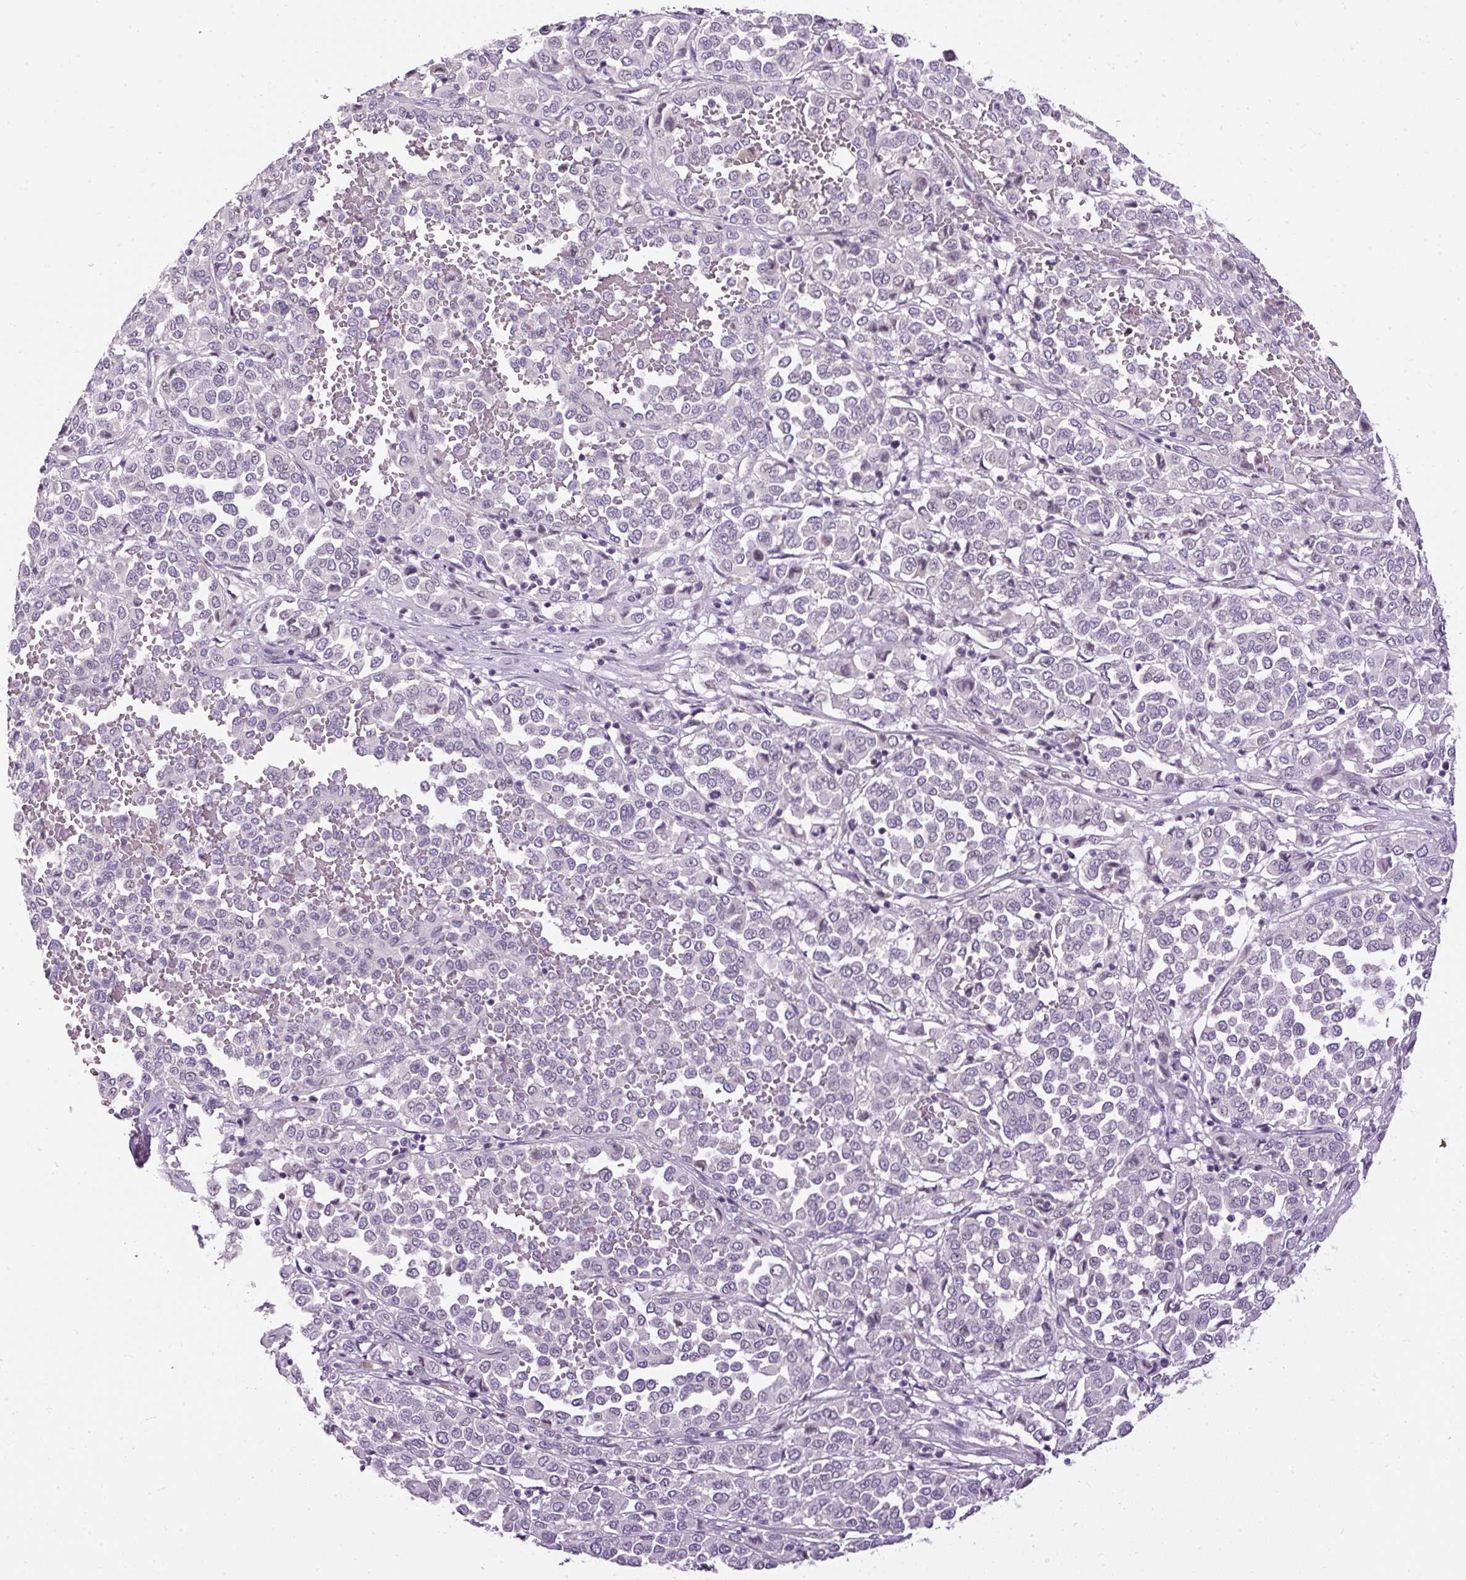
{"staining": {"intensity": "negative", "quantity": "none", "location": "none"}, "tissue": "melanoma", "cell_type": "Tumor cells", "image_type": "cancer", "snomed": [{"axis": "morphology", "description": "Malignant melanoma, Metastatic site"}, {"axis": "topography", "description": "Pancreas"}], "caption": "This is an IHC image of malignant melanoma (metastatic site). There is no expression in tumor cells.", "gene": "ARHGEF18", "patient": {"sex": "female", "age": 30}}